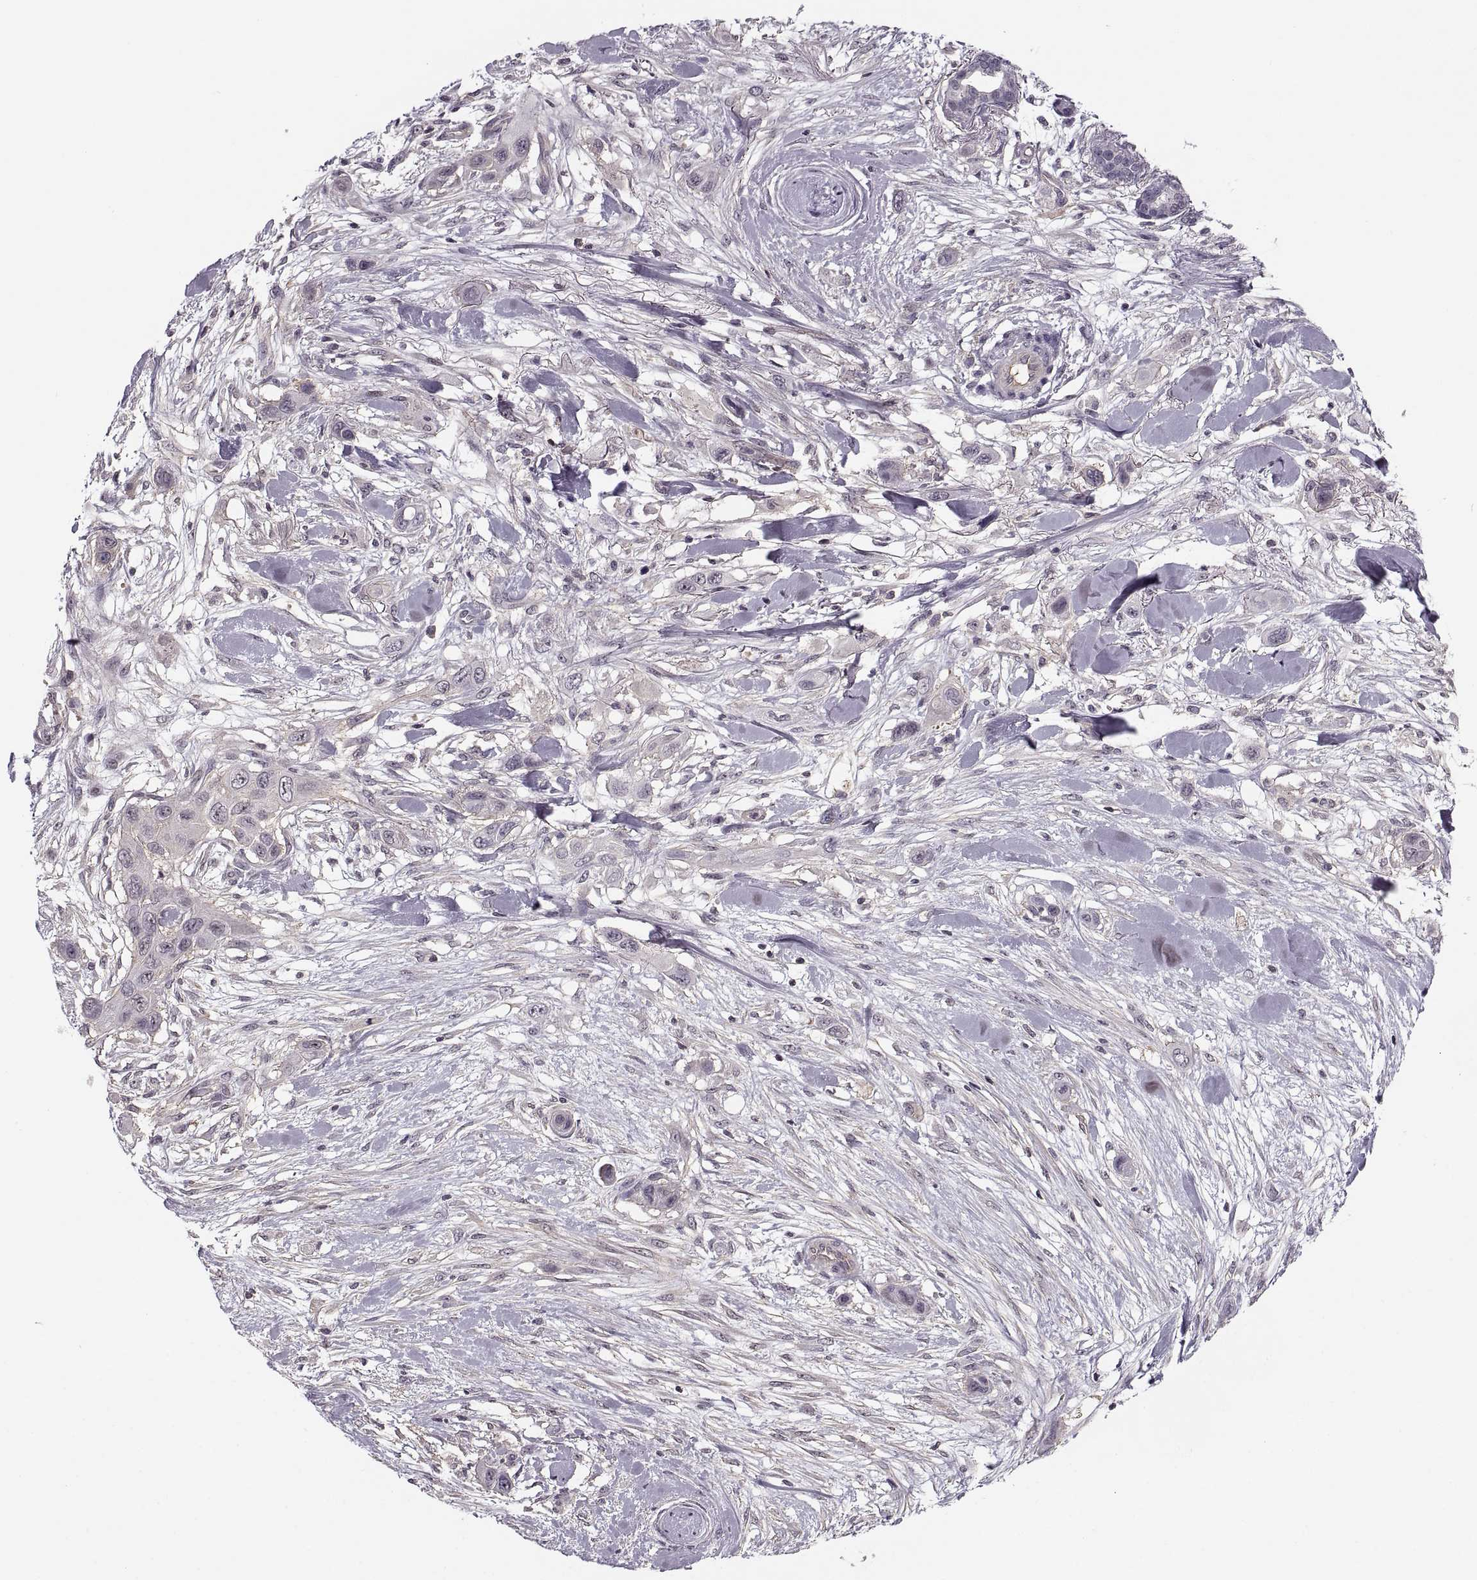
{"staining": {"intensity": "negative", "quantity": "none", "location": "none"}, "tissue": "skin cancer", "cell_type": "Tumor cells", "image_type": "cancer", "snomed": [{"axis": "morphology", "description": "Squamous cell carcinoma, NOS"}, {"axis": "topography", "description": "Skin"}], "caption": "Immunohistochemistry (IHC) image of human skin squamous cell carcinoma stained for a protein (brown), which shows no staining in tumor cells.", "gene": "LUZP2", "patient": {"sex": "male", "age": 79}}